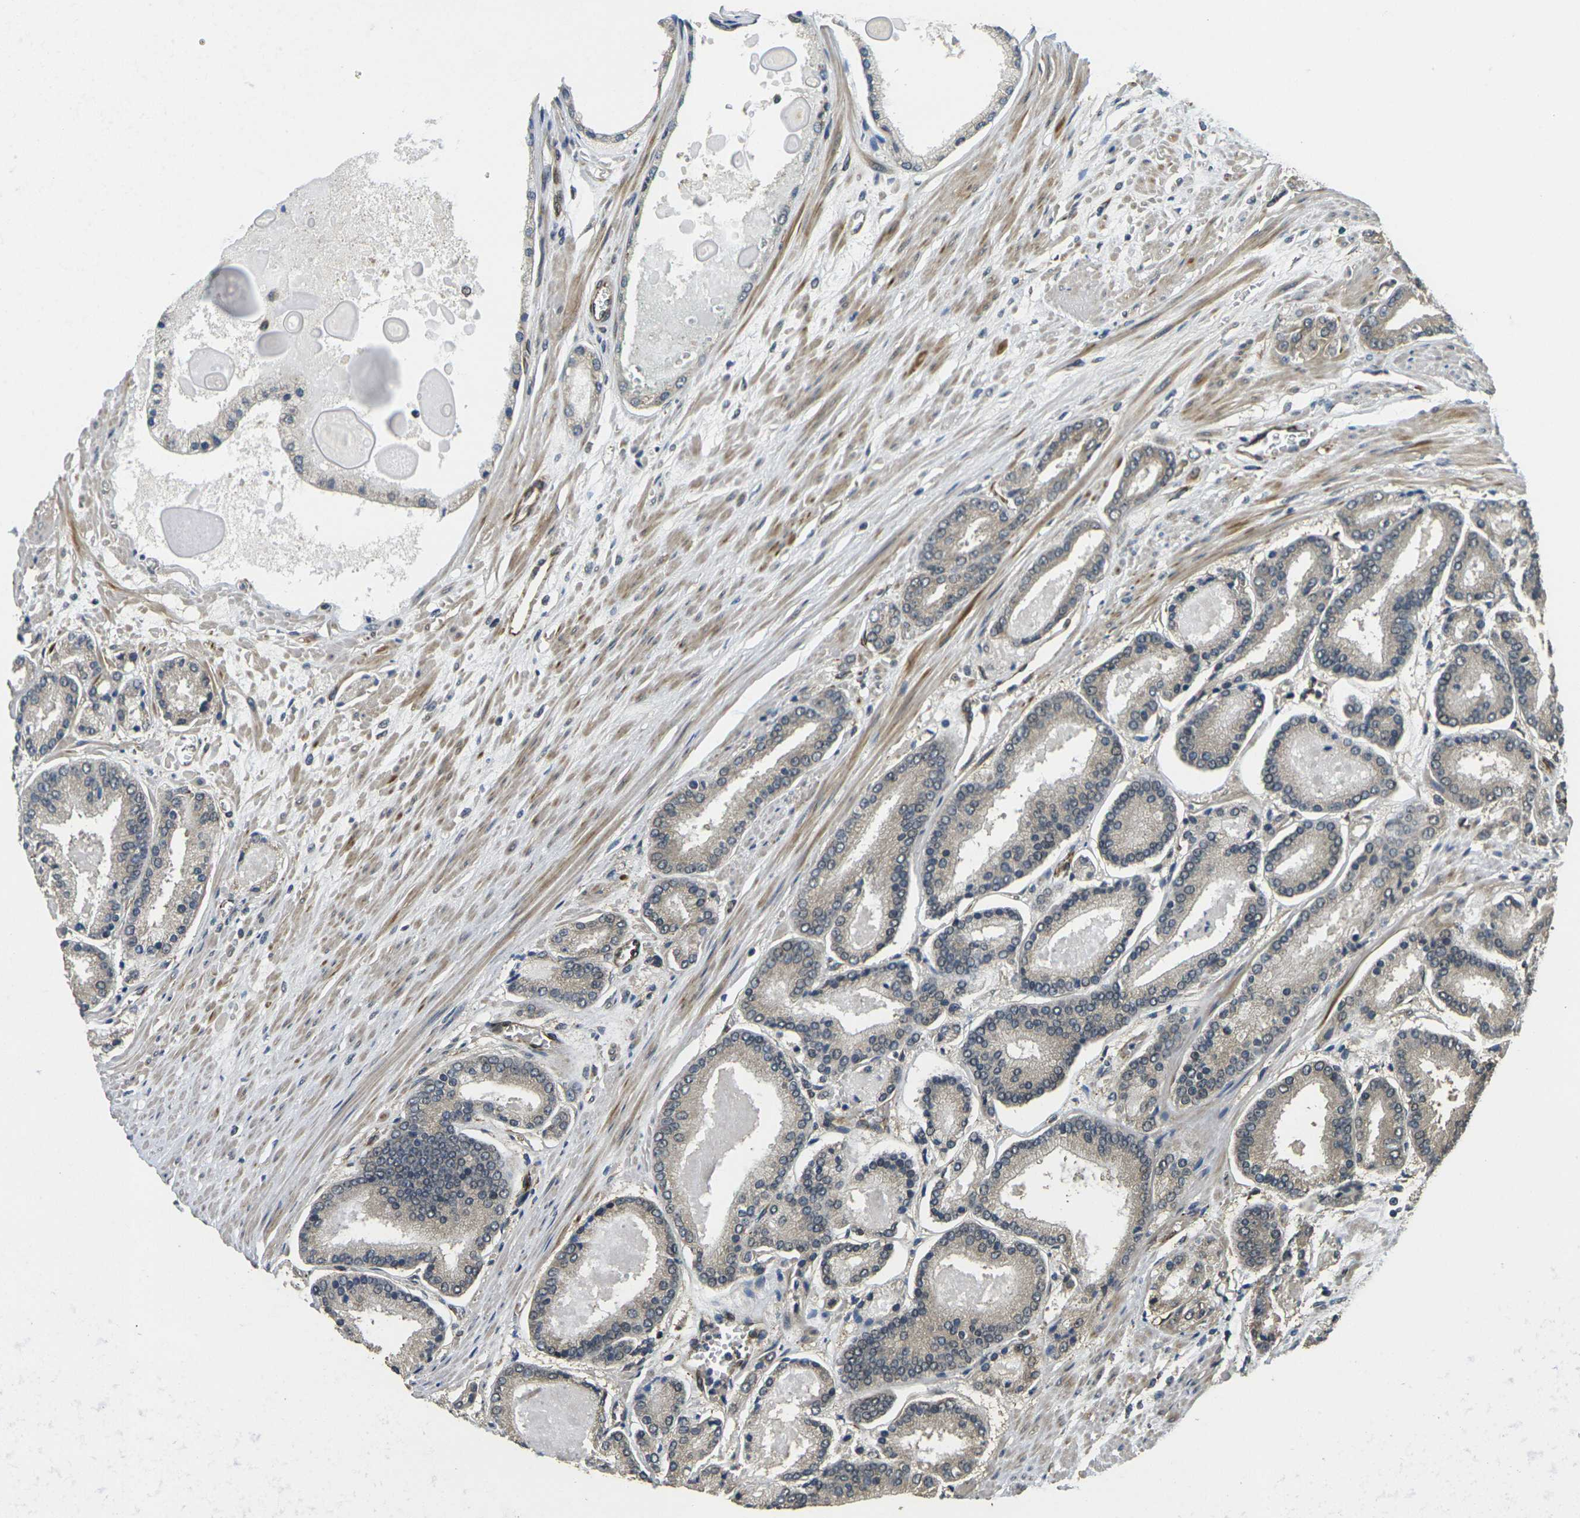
{"staining": {"intensity": "negative", "quantity": "none", "location": "none"}, "tissue": "prostate cancer", "cell_type": "Tumor cells", "image_type": "cancer", "snomed": [{"axis": "morphology", "description": "Adenocarcinoma, Low grade"}, {"axis": "topography", "description": "Prostate"}], "caption": "A histopathology image of human prostate low-grade adenocarcinoma is negative for staining in tumor cells.", "gene": "FUT11", "patient": {"sex": "male", "age": 59}}